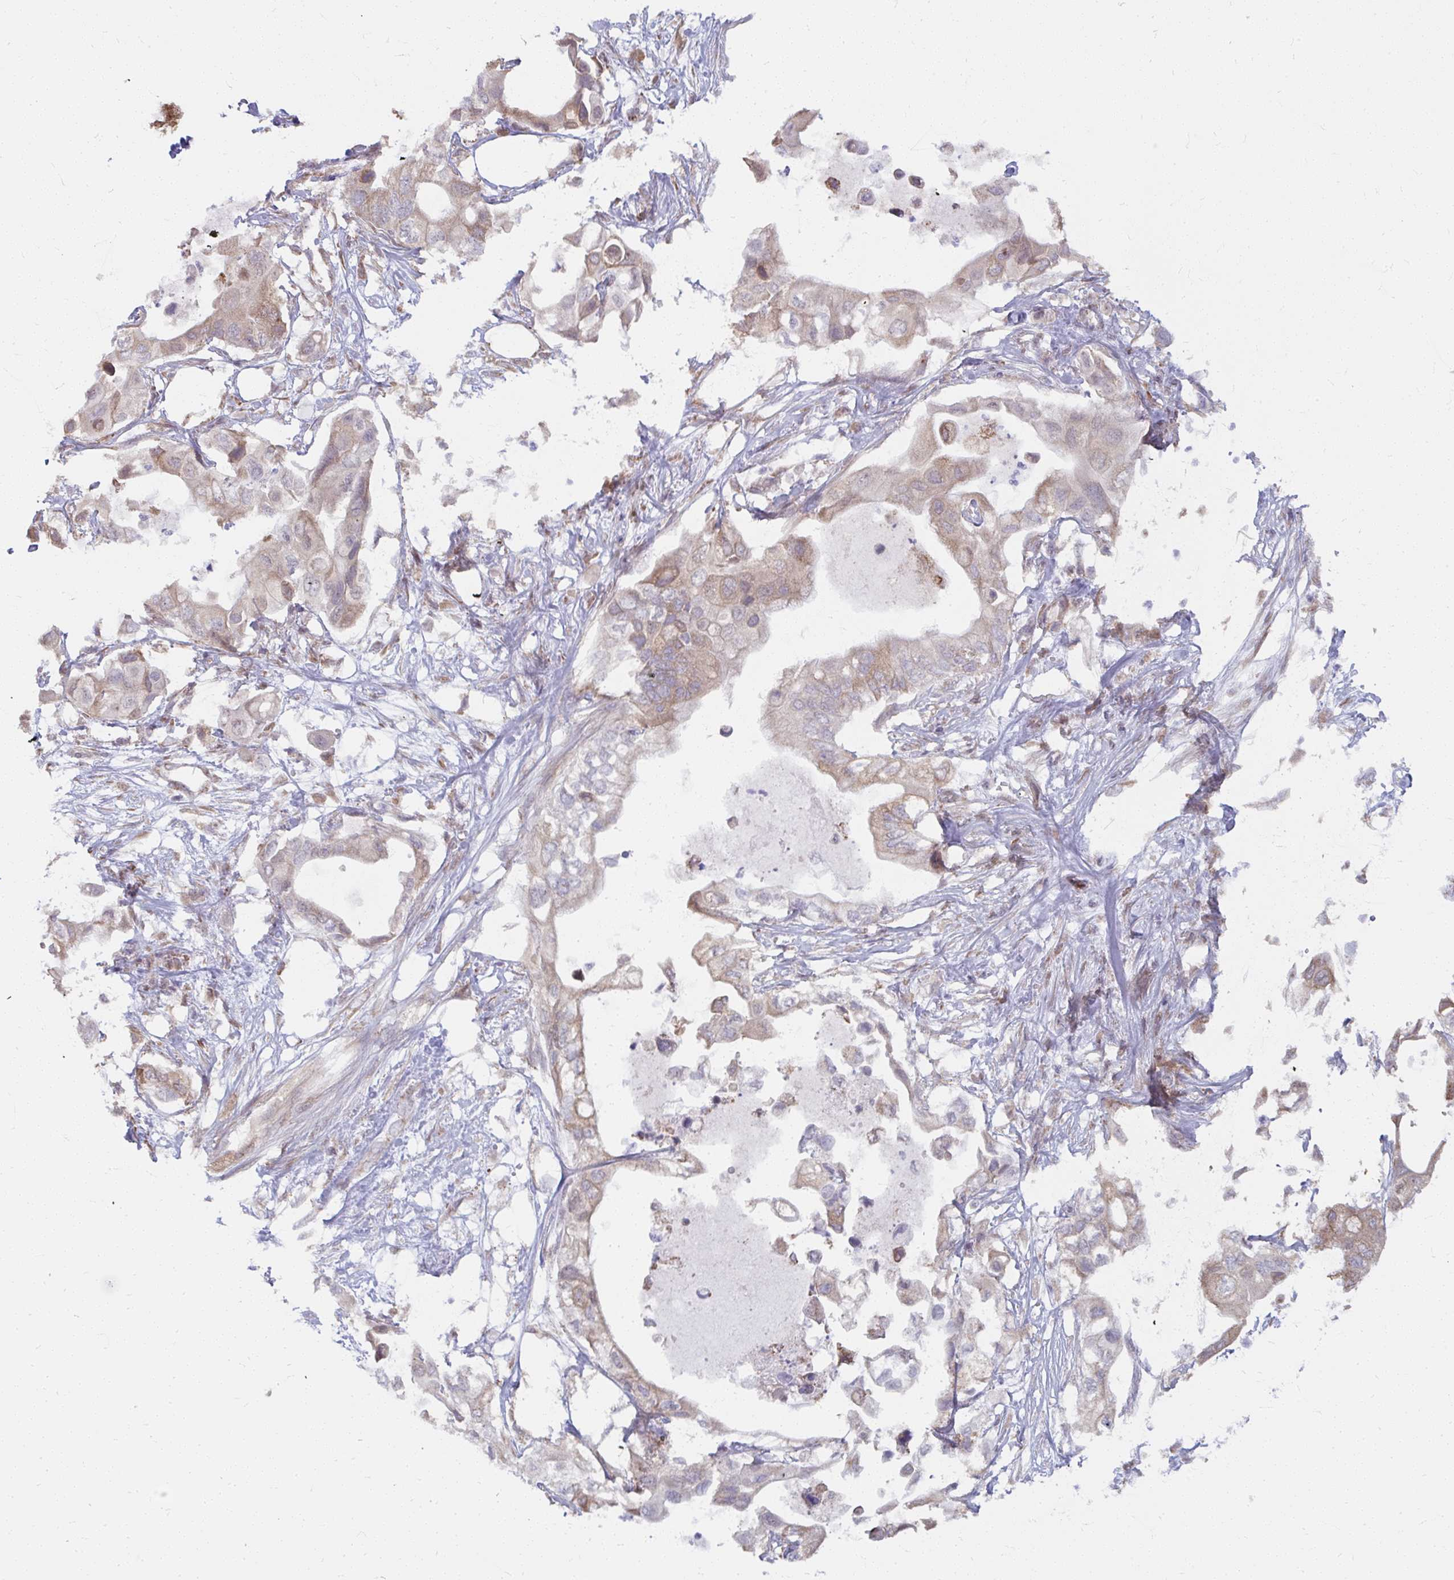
{"staining": {"intensity": "weak", "quantity": "25%-75%", "location": "cytoplasmic/membranous"}, "tissue": "pancreatic cancer", "cell_type": "Tumor cells", "image_type": "cancer", "snomed": [{"axis": "morphology", "description": "Adenocarcinoma, NOS"}, {"axis": "topography", "description": "Pancreas"}], "caption": "Pancreatic cancer (adenocarcinoma) stained with DAB (3,3'-diaminobenzidine) immunohistochemistry (IHC) exhibits low levels of weak cytoplasmic/membranous expression in approximately 25%-75% of tumor cells. (IHC, brightfield microscopy, high magnification).", "gene": "NMNAT1", "patient": {"sex": "female", "age": 63}}